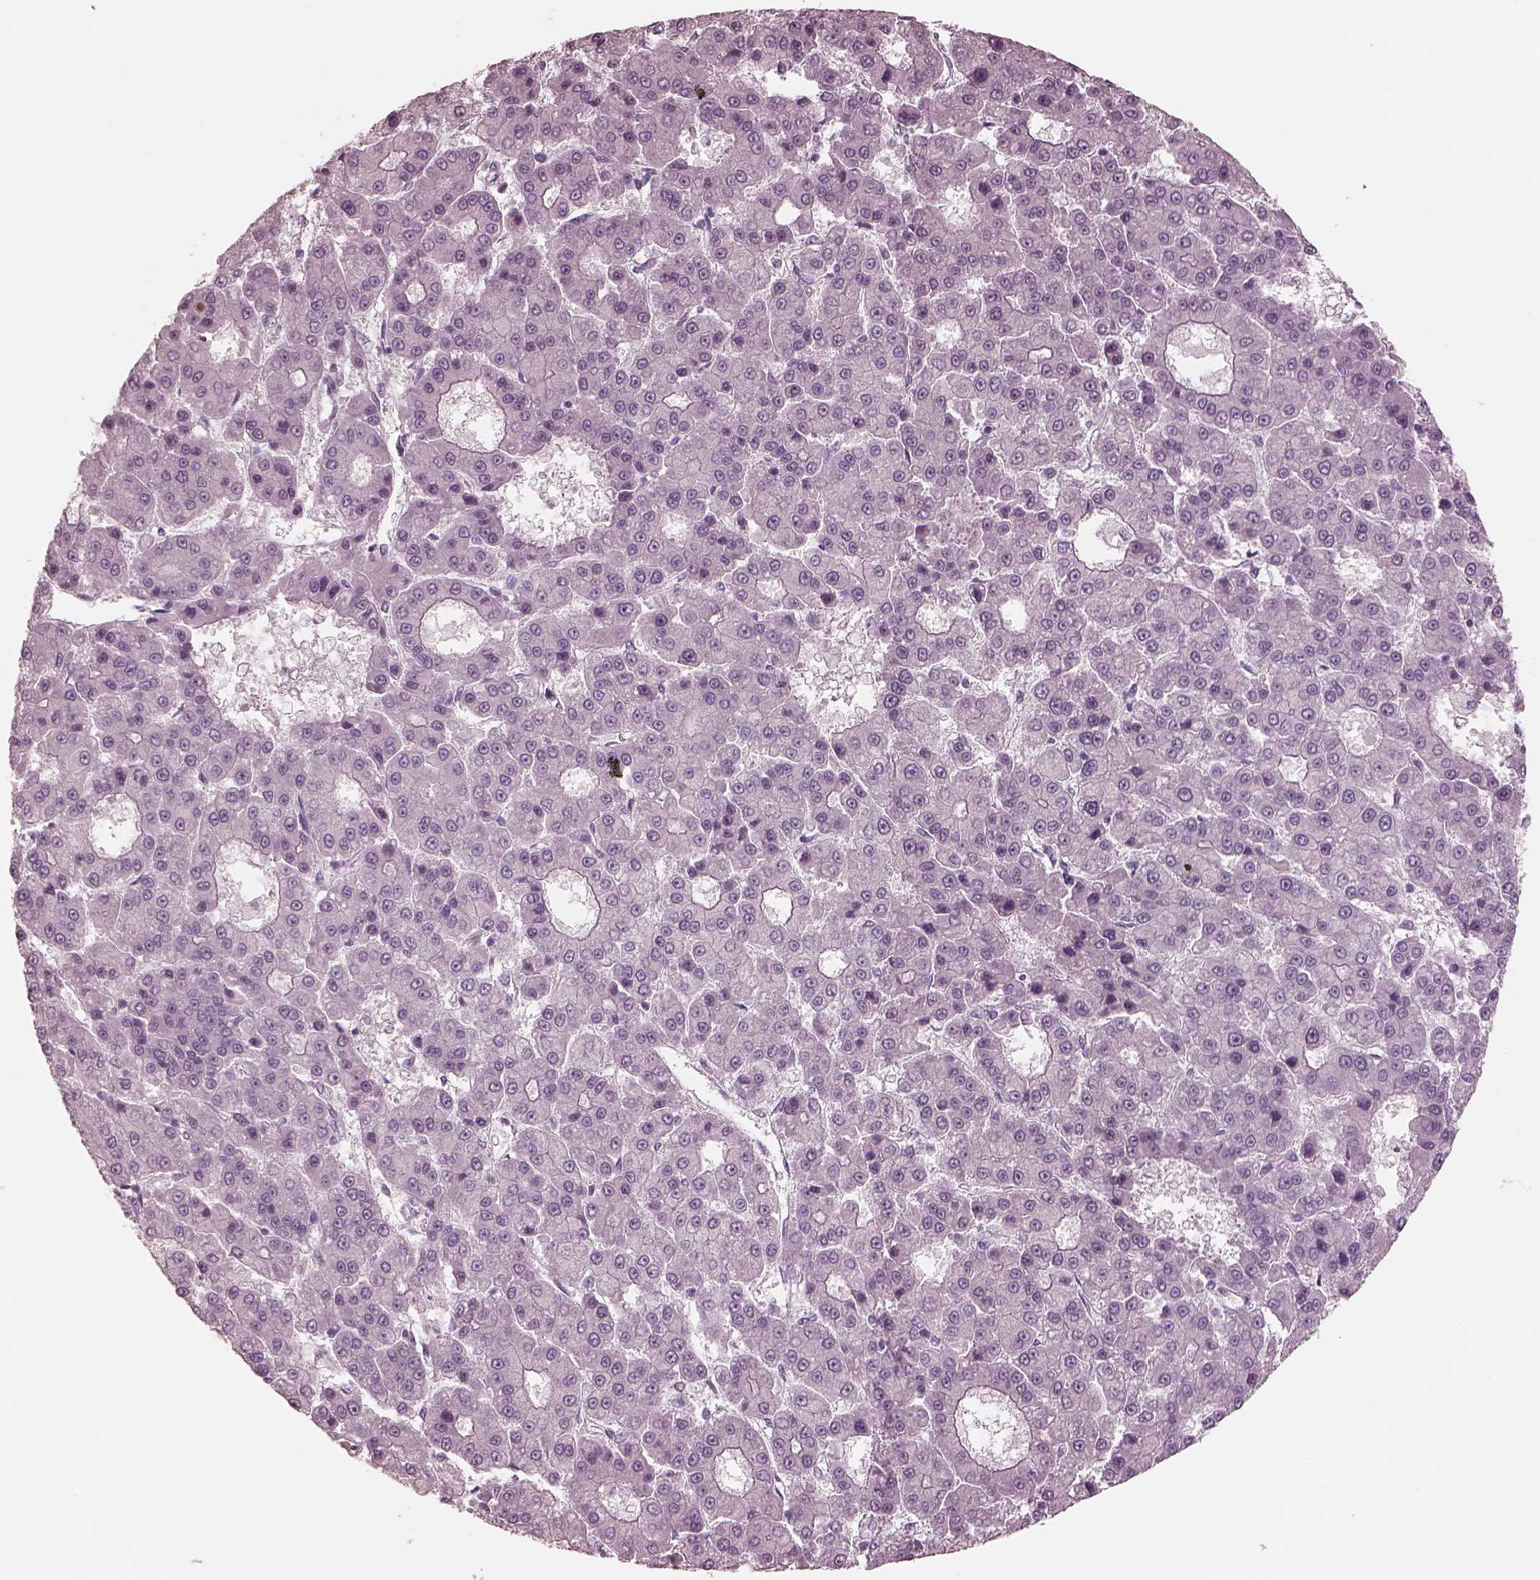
{"staining": {"intensity": "negative", "quantity": "none", "location": "none"}, "tissue": "liver cancer", "cell_type": "Tumor cells", "image_type": "cancer", "snomed": [{"axis": "morphology", "description": "Carcinoma, Hepatocellular, NOS"}, {"axis": "topography", "description": "Liver"}], "caption": "An immunohistochemistry image of liver hepatocellular carcinoma is shown. There is no staining in tumor cells of liver hepatocellular carcinoma.", "gene": "CADM2", "patient": {"sex": "male", "age": 70}}